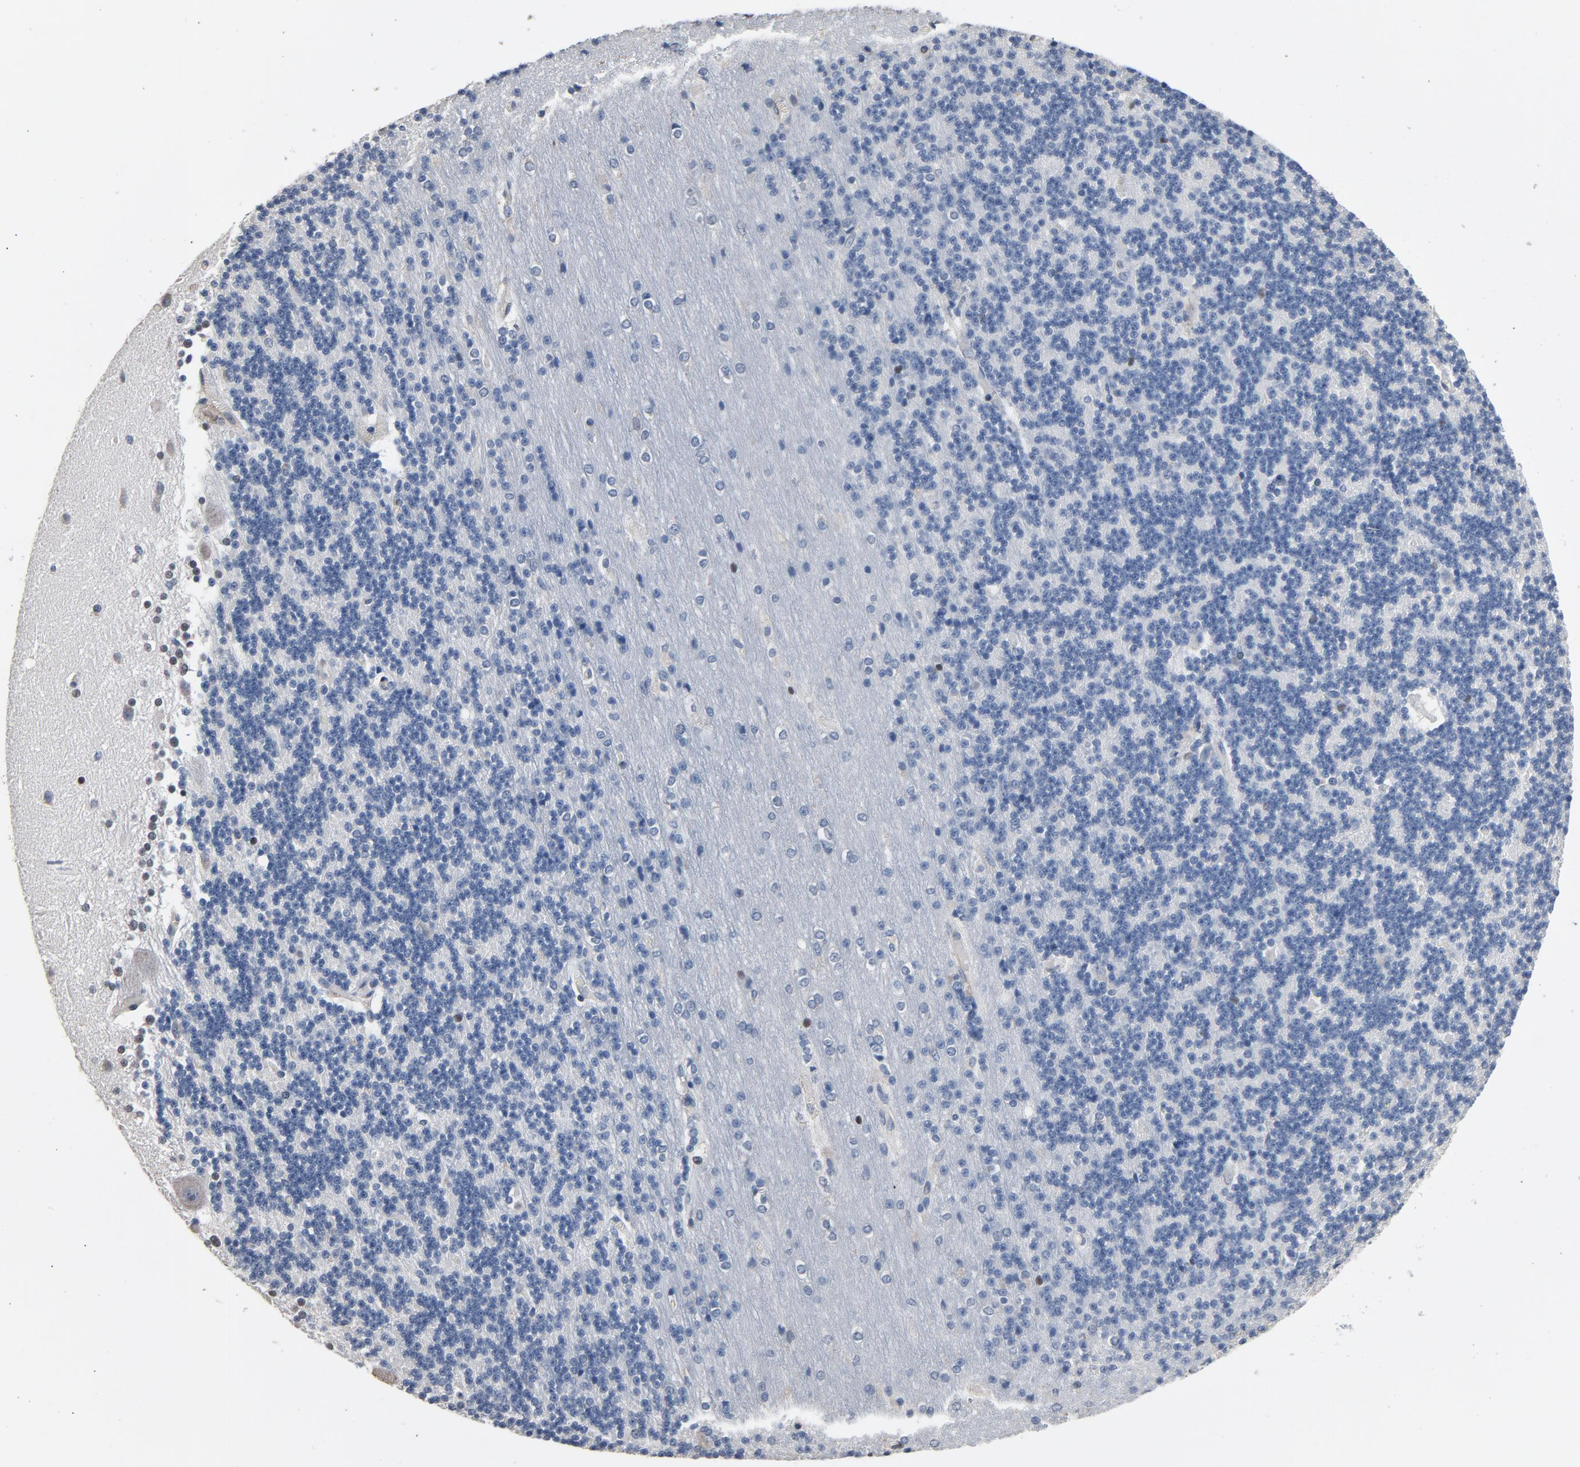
{"staining": {"intensity": "moderate", "quantity": "<25%", "location": "nuclear"}, "tissue": "cerebellum", "cell_type": "Cells in granular layer", "image_type": "normal", "snomed": [{"axis": "morphology", "description": "Normal tissue, NOS"}, {"axis": "topography", "description": "Cerebellum"}], "caption": "The image exhibits staining of normal cerebellum, revealing moderate nuclear protein staining (brown color) within cells in granular layer.", "gene": "SOX6", "patient": {"sex": "female", "age": 54}}